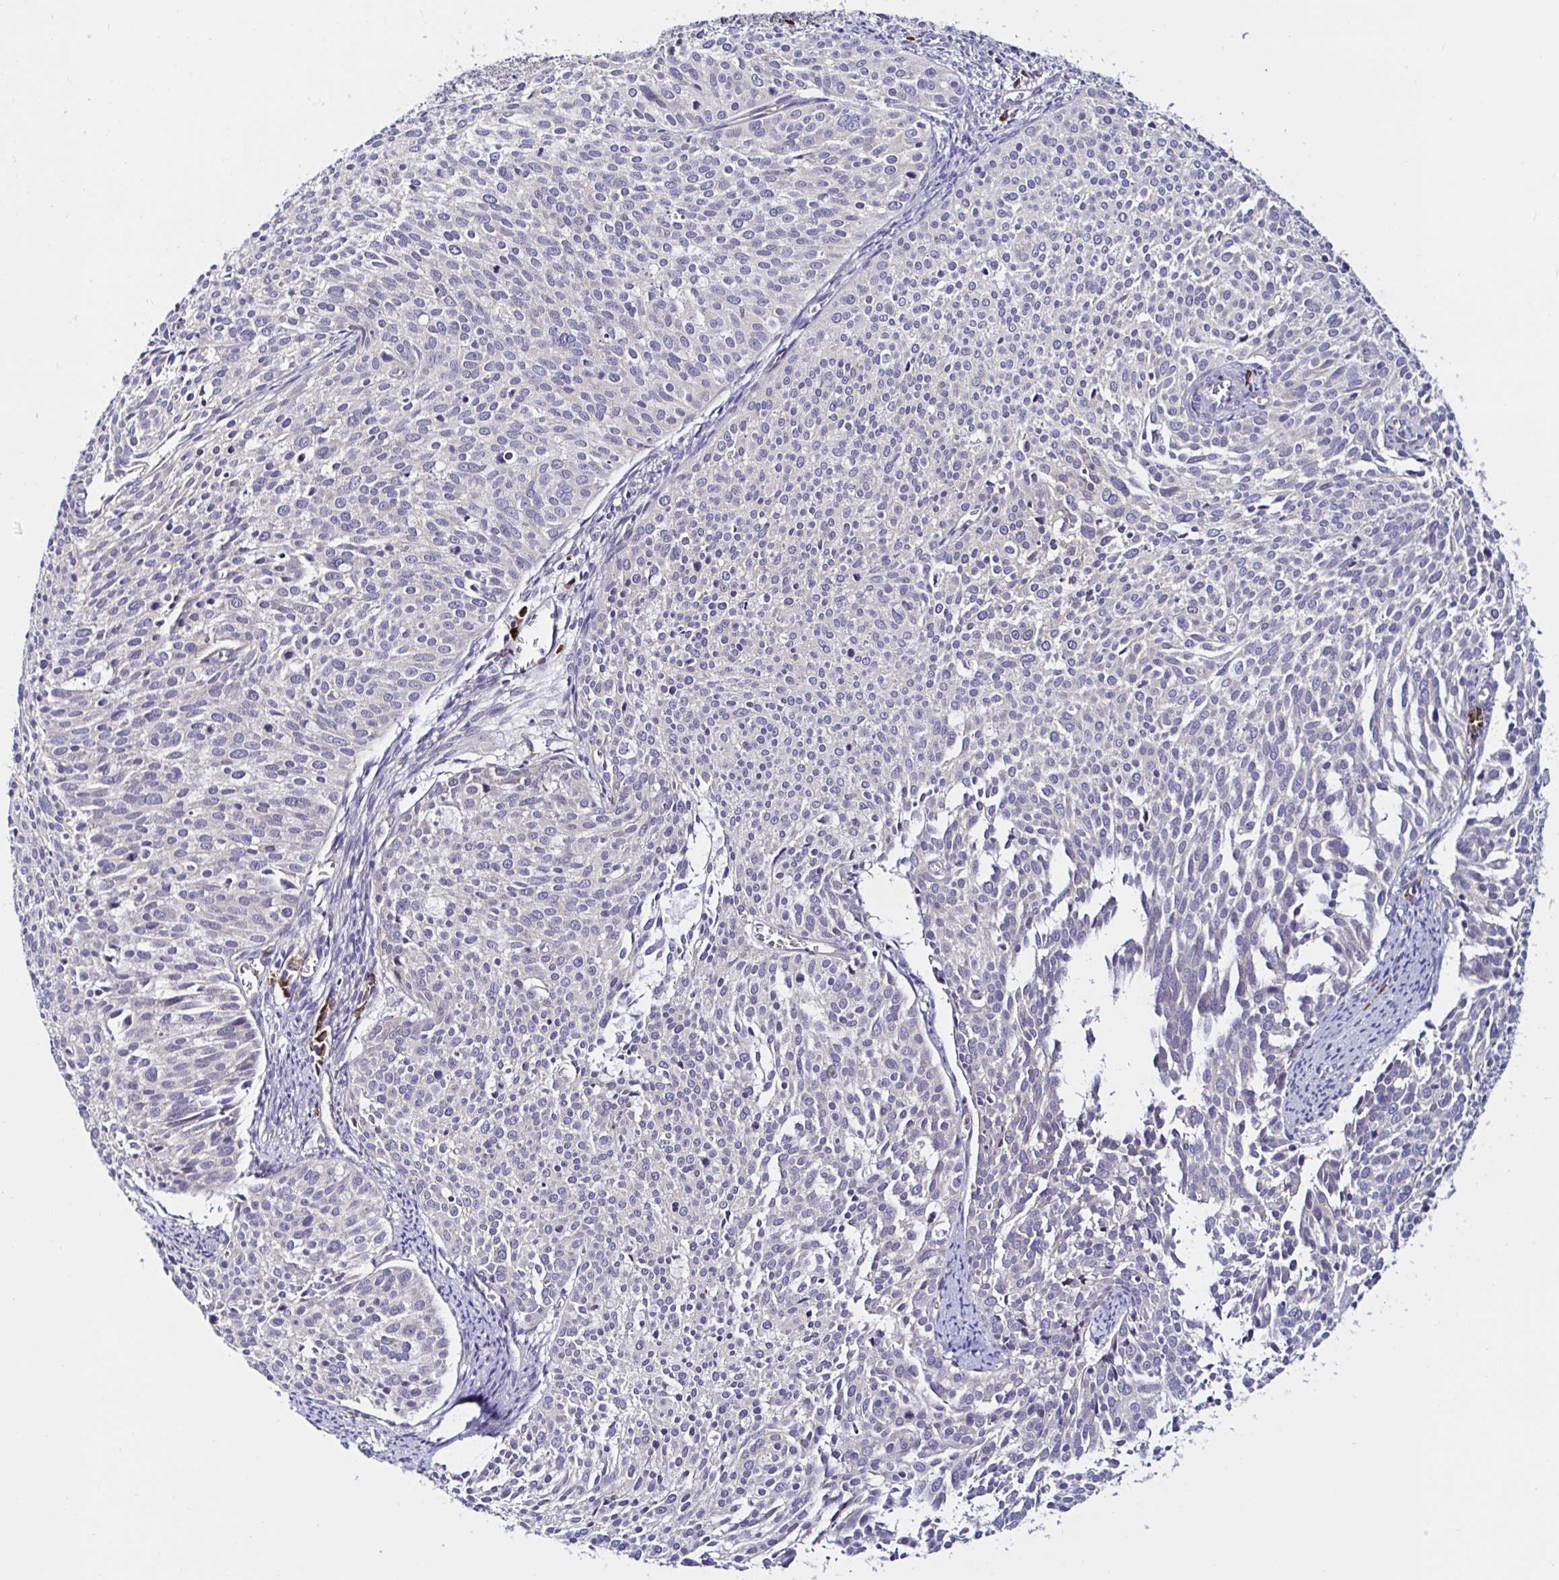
{"staining": {"intensity": "negative", "quantity": "none", "location": "none"}, "tissue": "cervical cancer", "cell_type": "Tumor cells", "image_type": "cancer", "snomed": [{"axis": "morphology", "description": "Squamous cell carcinoma, NOS"}, {"axis": "topography", "description": "Cervix"}], "caption": "DAB (3,3'-diaminobenzidine) immunohistochemical staining of human cervical squamous cell carcinoma shows no significant positivity in tumor cells. (Stains: DAB IHC with hematoxylin counter stain, Microscopy: brightfield microscopy at high magnification).", "gene": "VSIG2", "patient": {"sex": "female", "age": 39}}